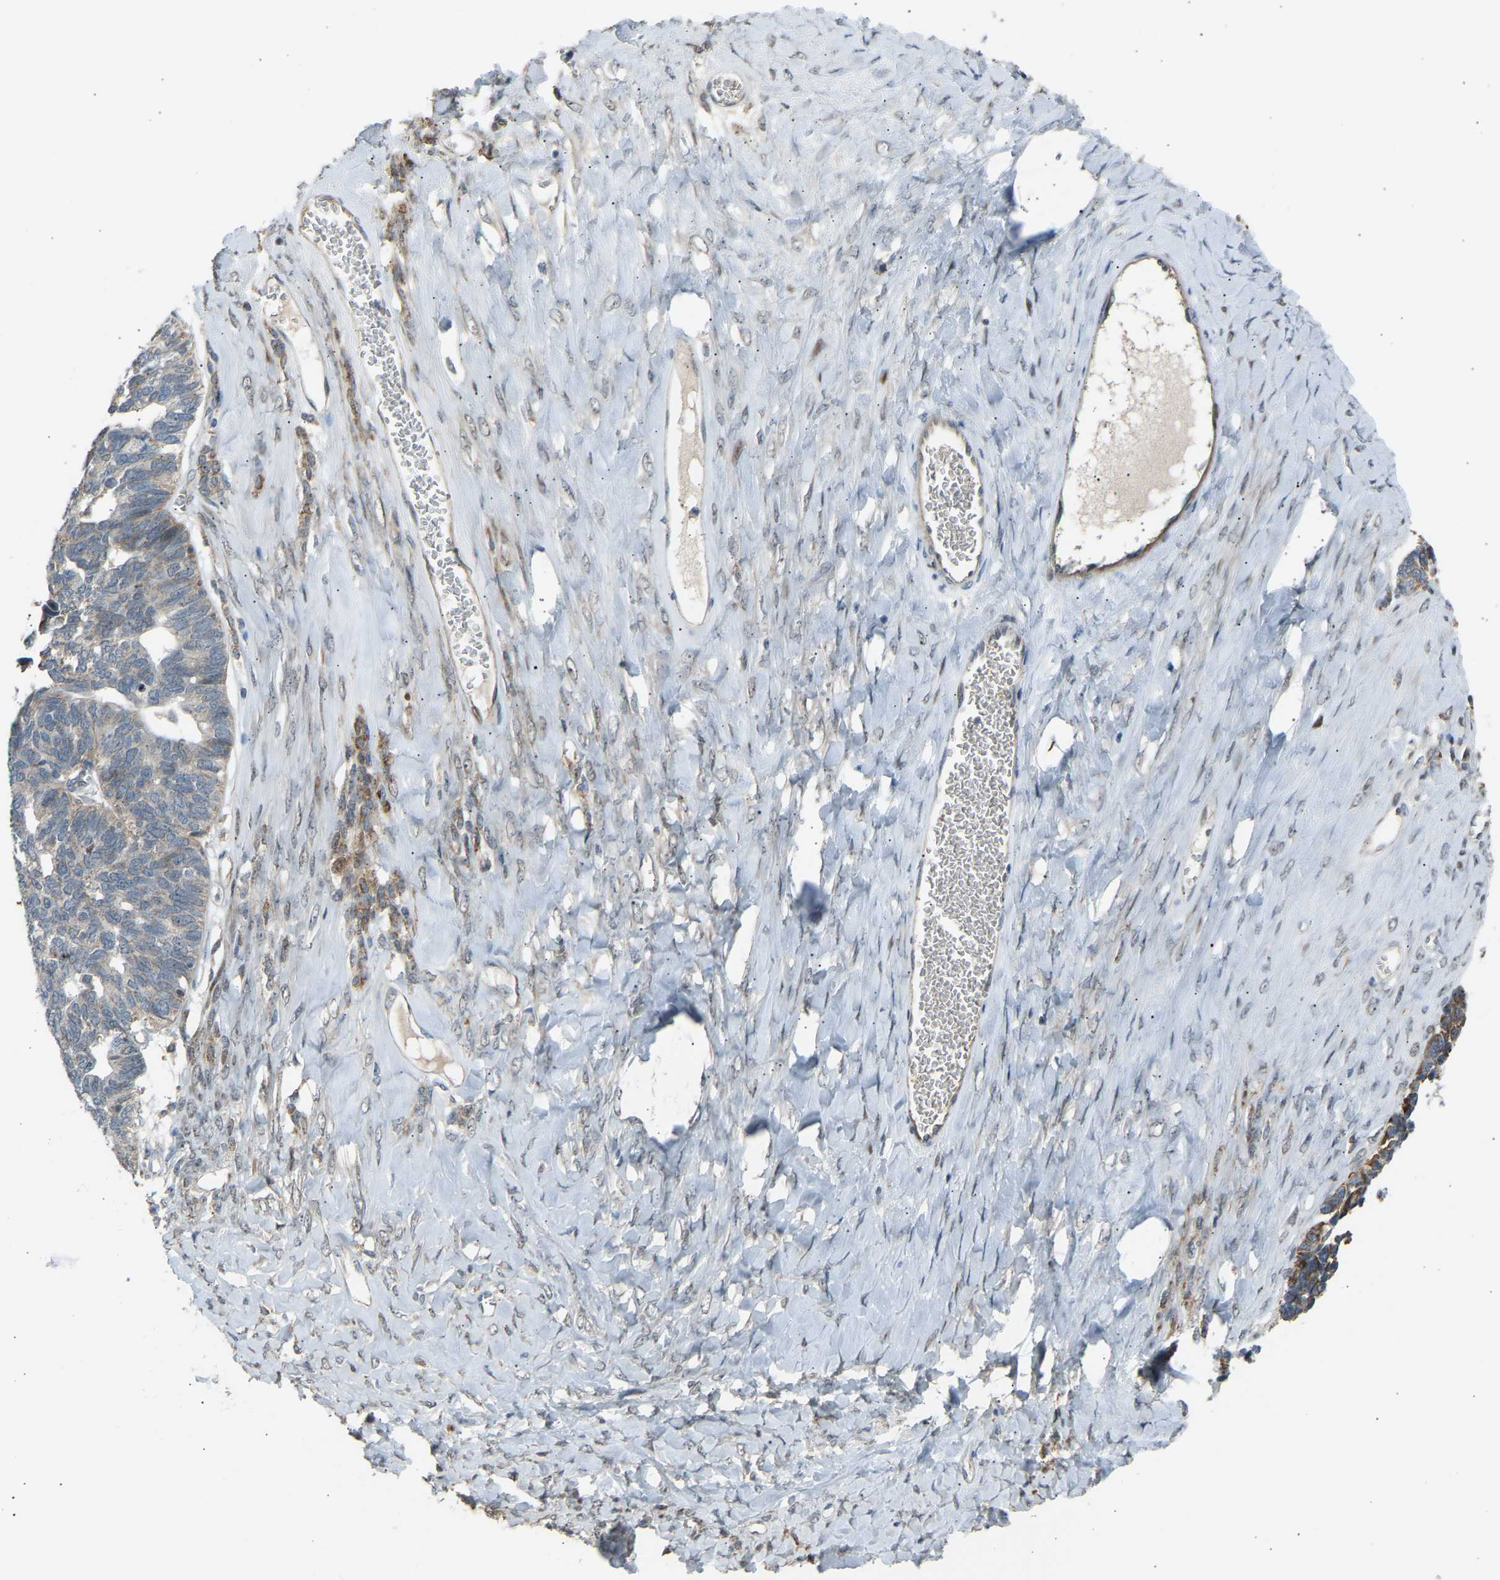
{"staining": {"intensity": "weak", "quantity": "25%-75%", "location": "cytoplasmic/membranous"}, "tissue": "ovarian cancer", "cell_type": "Tumor cells", "image_type": "cancer", "snomed": [{"axis": "morphology", "description": "Cystadenocarcinoma, serous, NOS"}, {"axis": "topography", "description": "Ovary"}], "caption": "Immunohistochemical staining of human ovarian cancer reveals weak cytoplasmic/membranous protein positivity in approximately 25%-75% of tumor cells.", "gene": "VPS41", "patient": {"sex": "female", "age": 79}}